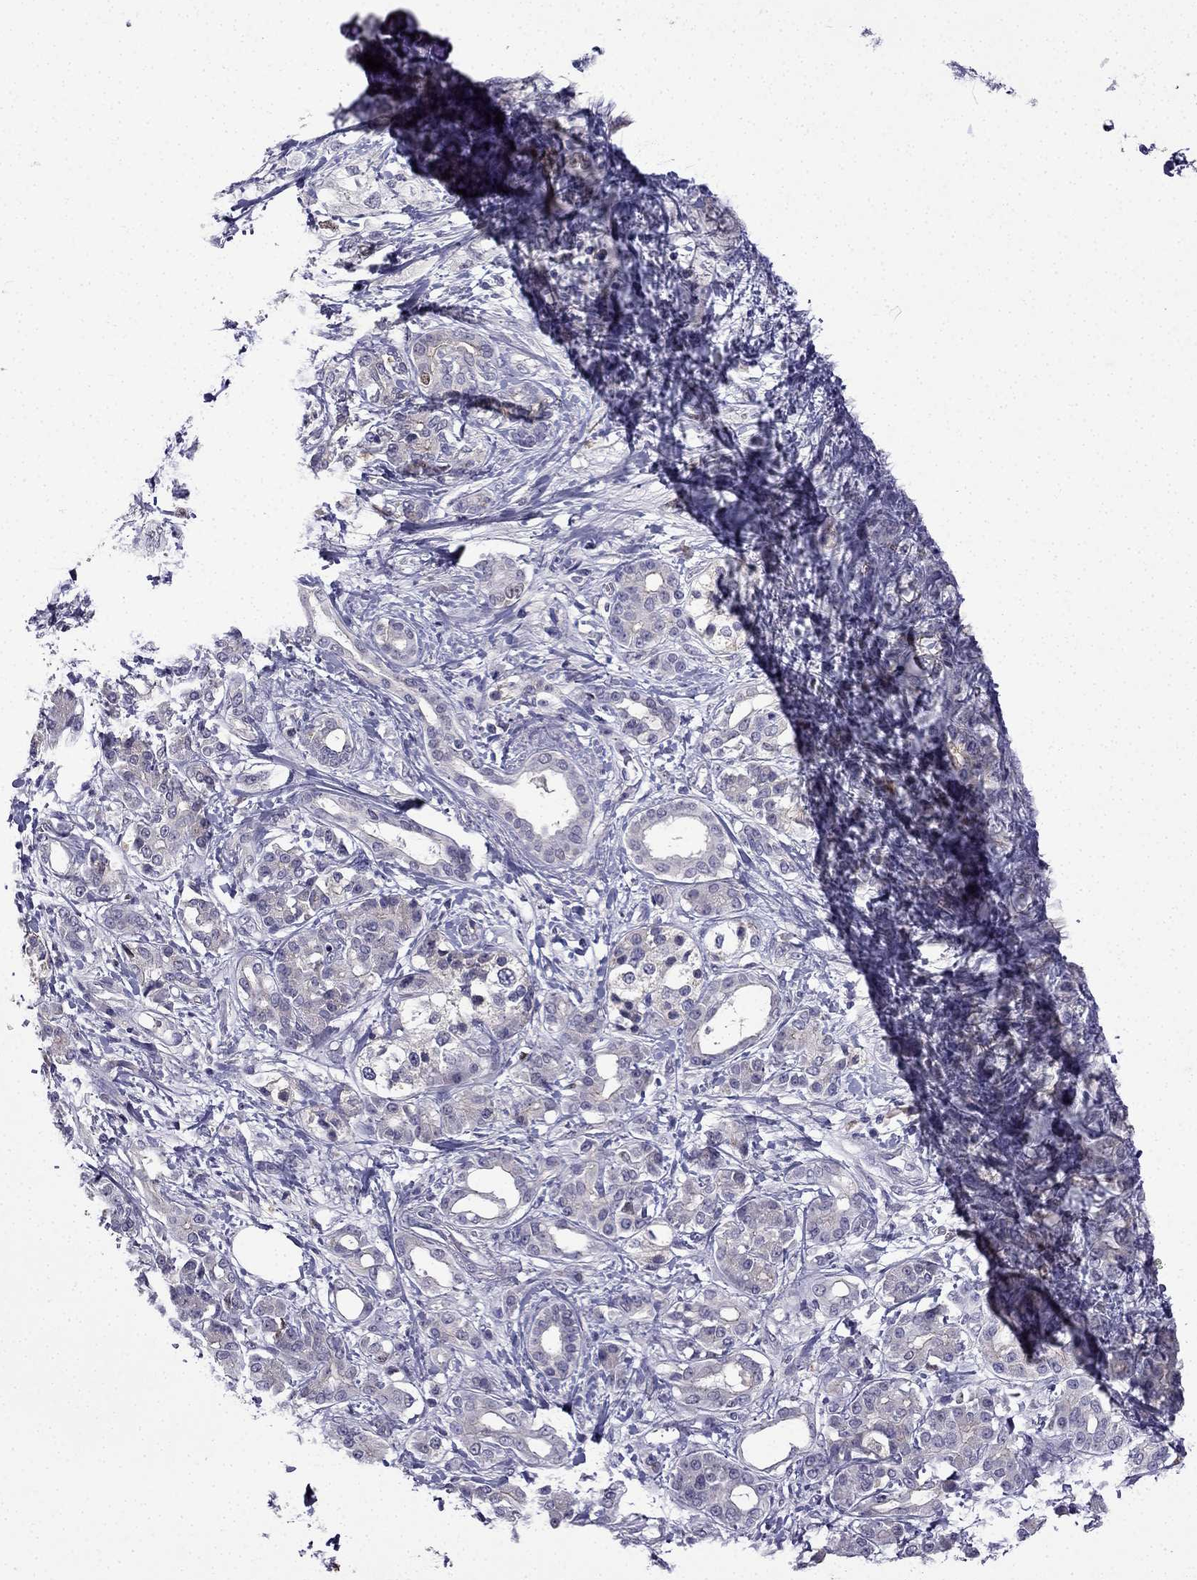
{"staining": {"intensity": "weak", "quantity": "<25%", "location": "nuclear"}, "tissue": "pancreatic cancer", "cell_type": "Tumor cells", "image_type": "cancer", "snomed": [{"axis": "morphology", "description": "Adenocarcinoma, NOS"}, {"axis": "topography", "description": "Pancreas"}], "caption": "The histopathology image exhibits no significant staining in tumor cells of pancreatic adenocarcinoma.", "gene": "UHRF1", "patient": {"sex": "female", "age": 56}}